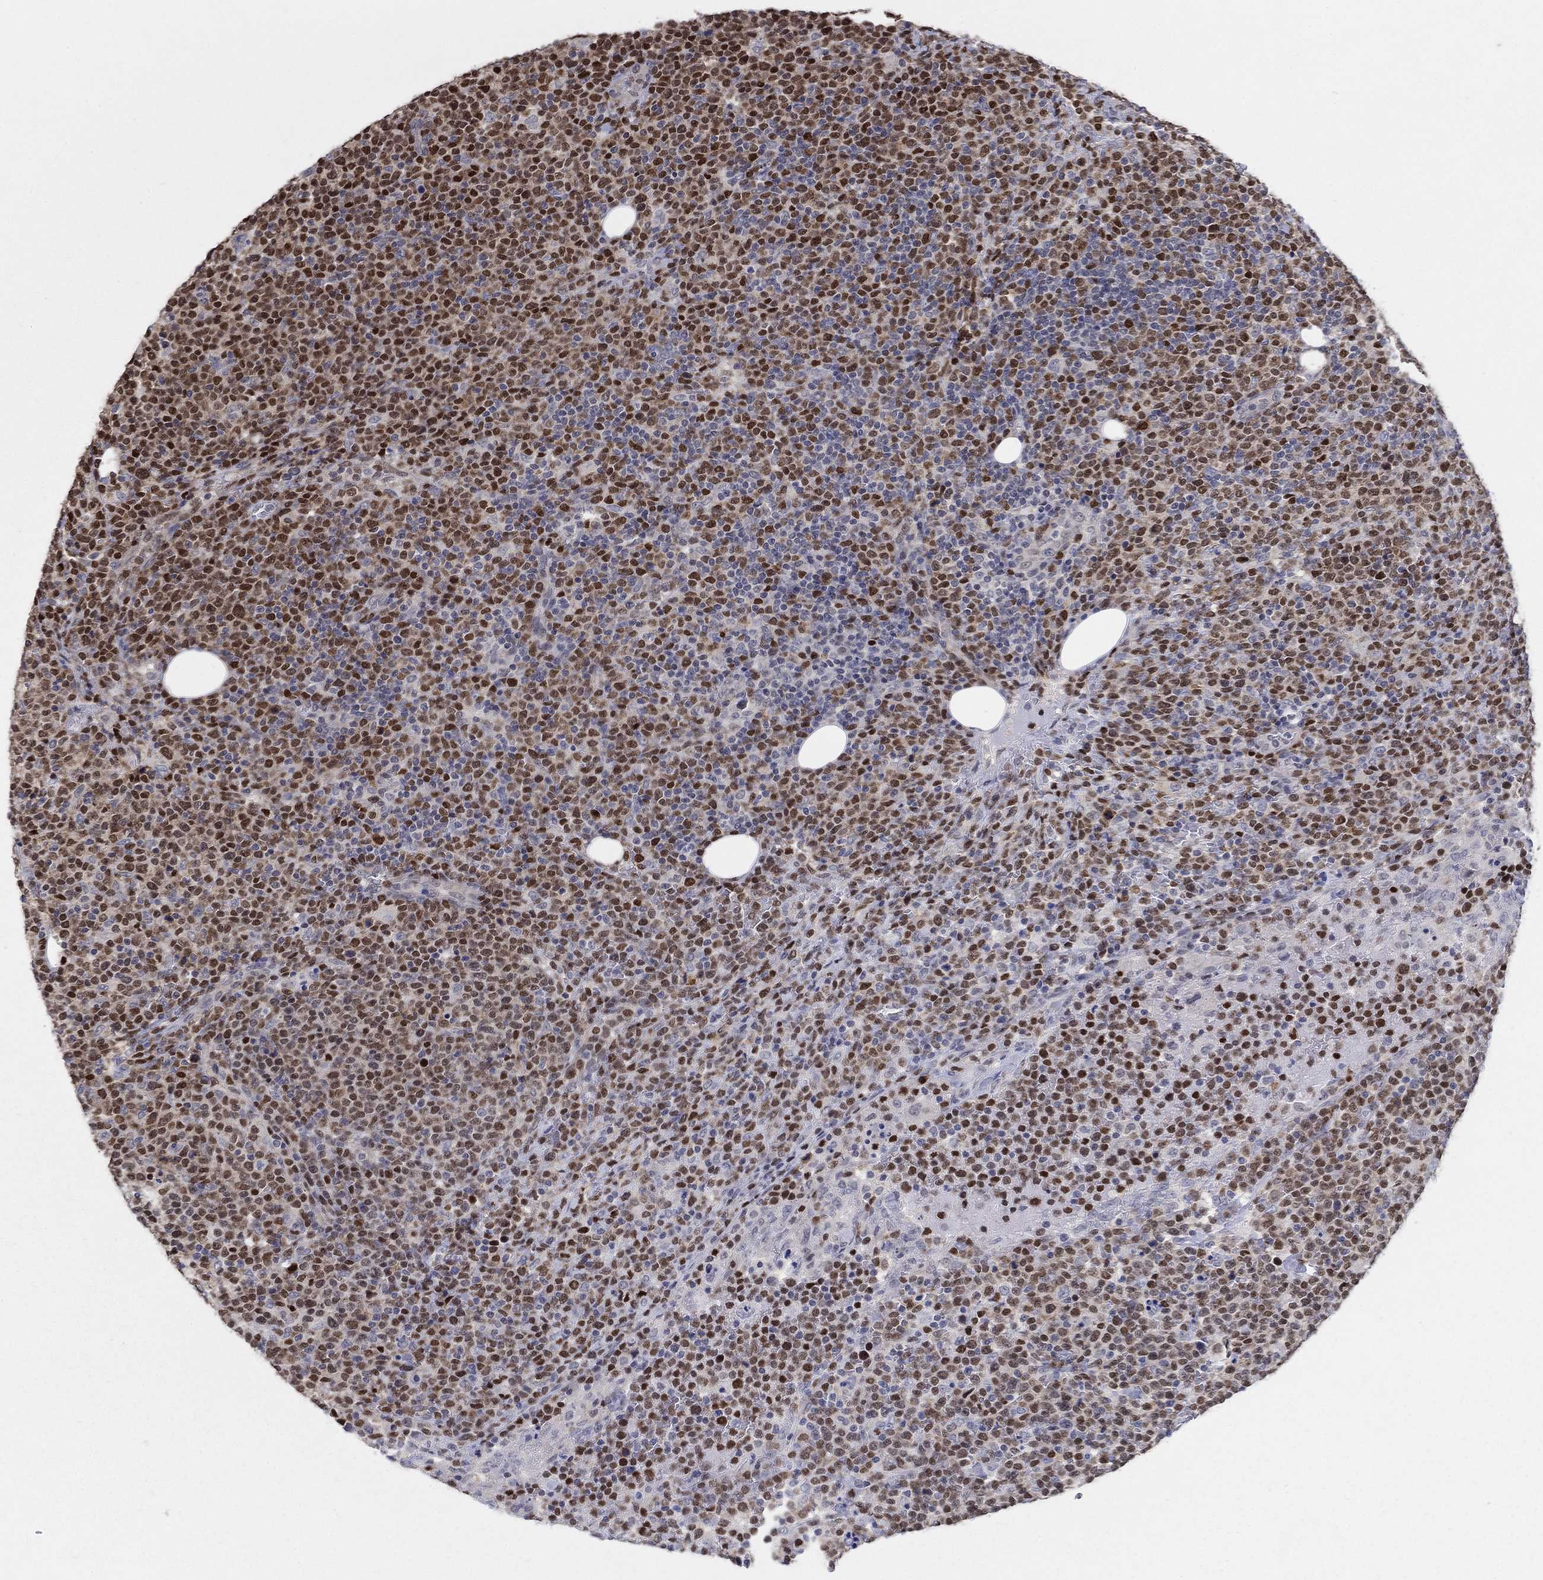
{"staining": {"intensity": "strong", "quantity": "25%-75%", "location": "nuclear"}, "tissue": "lymphoma", "cell_type": "Tumor cells", "image_type": "cancer", "snomed": [{"axis": "morphology", "description": "Malignant lymphoma, non-Hodgkin's type, High grade"}, {"axis": "topography", "description": "Lymph node"}], "caption": "Protein expression analysis of lymphoma shows strong nuclear staining in about 25%-75% of tumor cells. The staining is performed using DAB brown chromogen to label protein expression. The nuclei are counter-stained blue using hematoxylin.", "gene": "CENPE", "patient": {"sex": "male", "age": 61}}